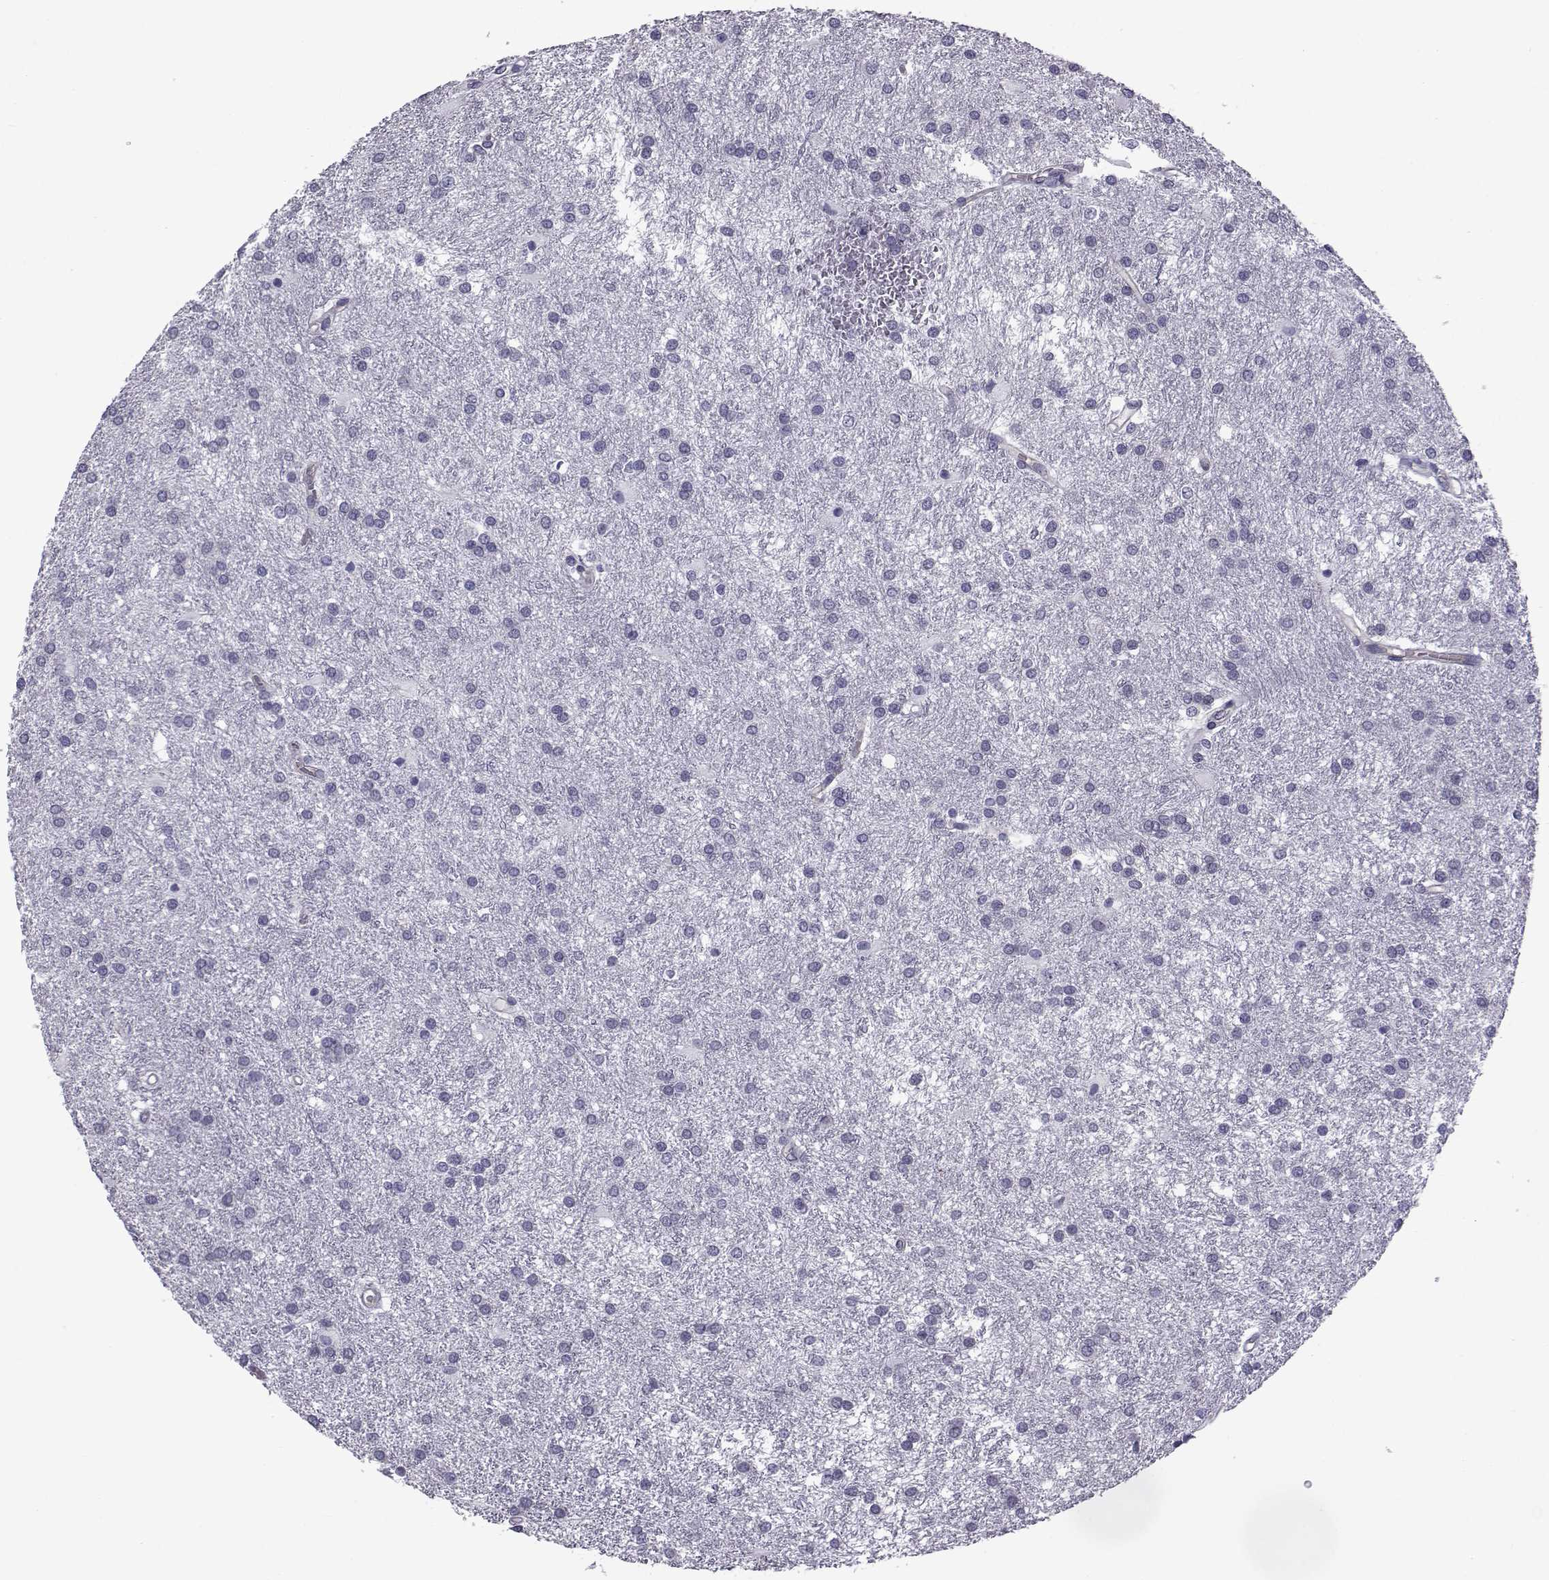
{"staining": {"intensity": "negative", "quantity": "none", "location": "none"}, "tissue": "glioma", "cell_type": "Tumor cells", "image_type": "cancer", "snomed": [{"axis": "morphology", "description": "Glioma, malignant, Low grade"}, {"axis": "topography", "description": "Brain"}], "caption": "IHC photomicrograph of glioma stained for a protein (brown), which displays no staining in tumor cells.", "gene": "COL22A1", "patient": {"sex": "female", "age": 32}}